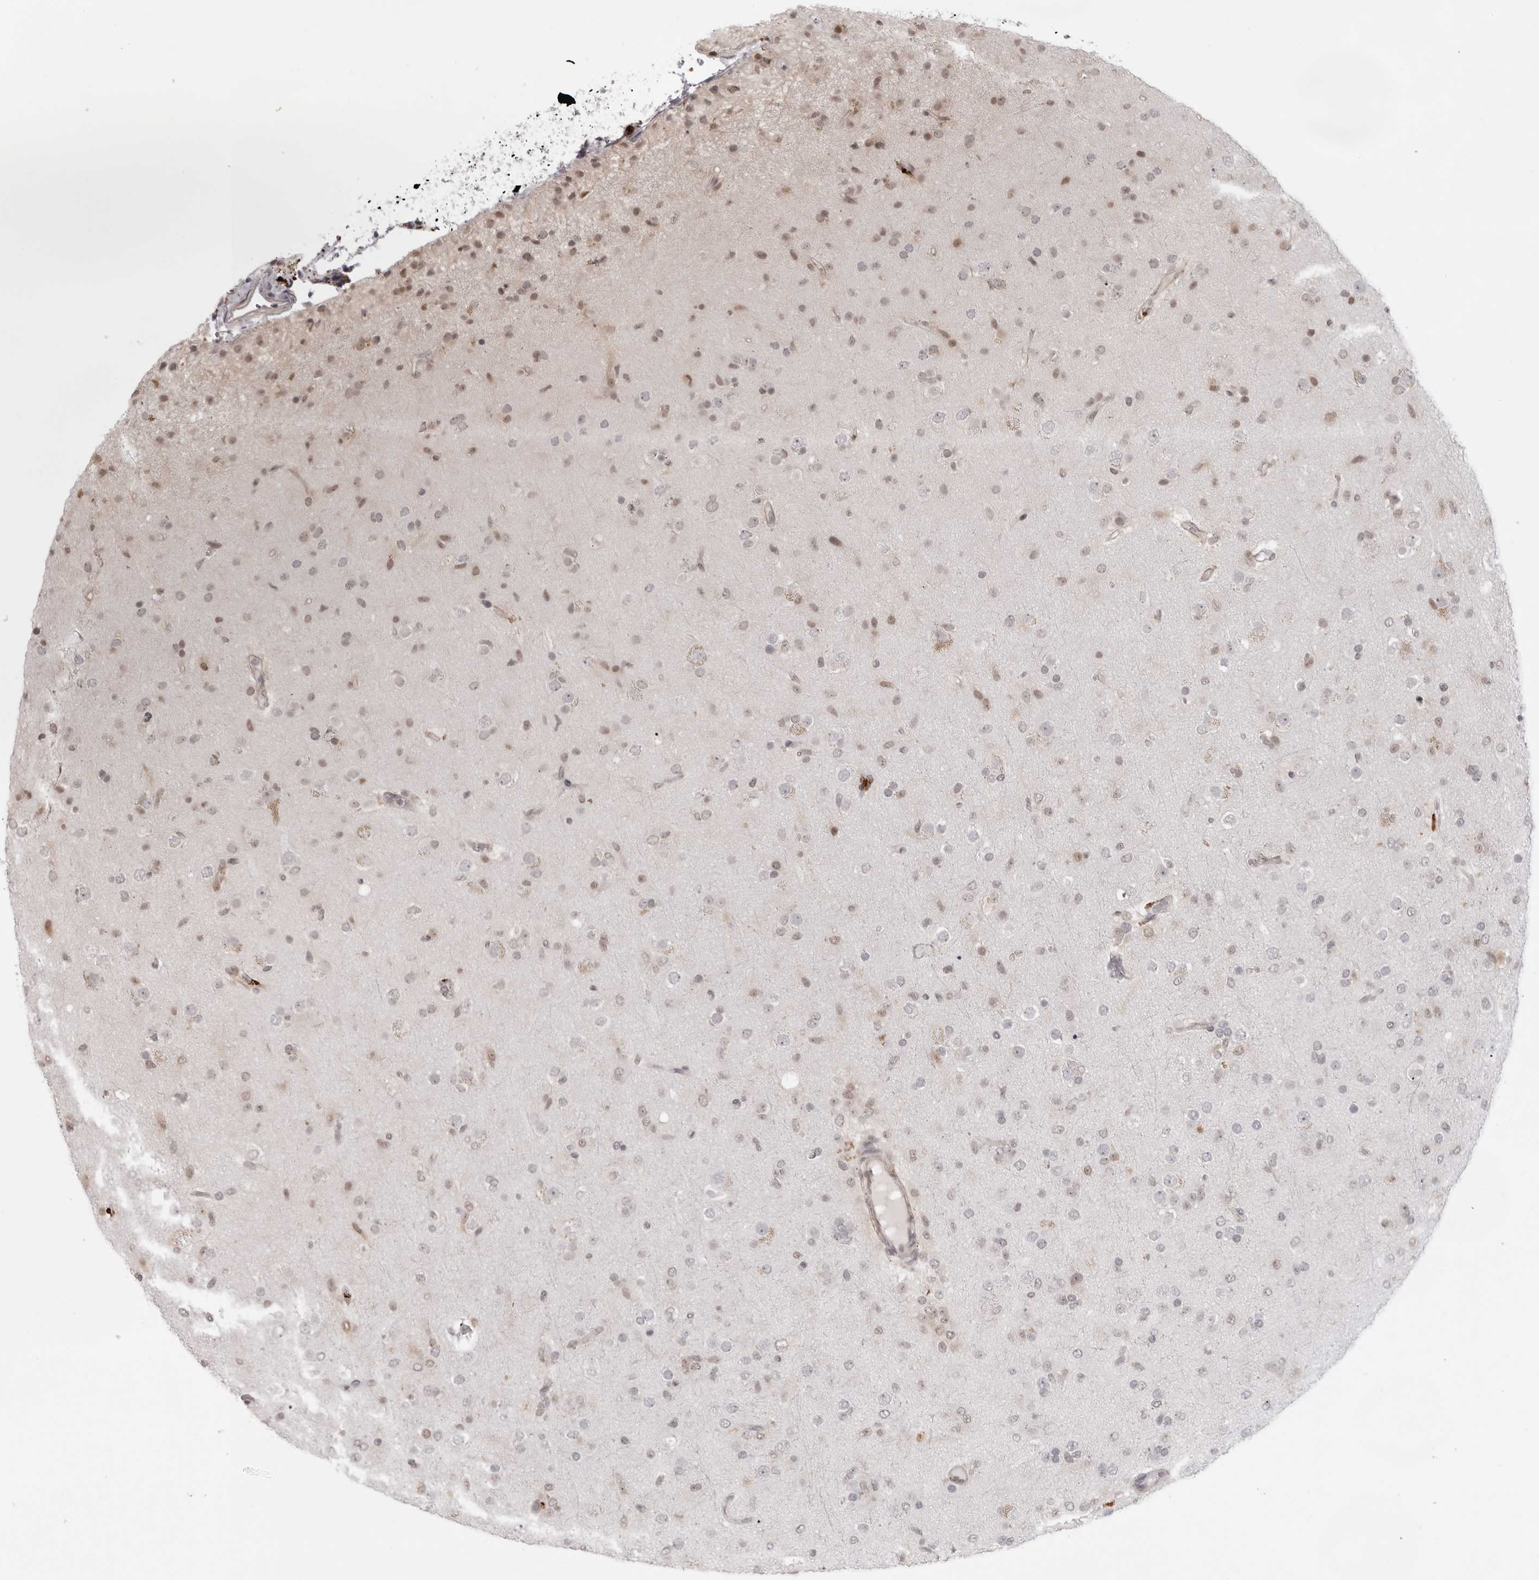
{"staining": {"intensity": "moderate", "quantity": "<25%", "location": "nuclear"}, "tissue": "glioma", "cell_type": "Tumor cells", "image_type": "cancer", "snomed": [{"axis": "morphology", "description": "Glioma, malignant, Low grade"}, {"axis": "topography", "description": "Brain"}], "caption": "This histopathology image shows immunohistochemistry (IHC) staining of glioma, with low moderate nuclear staining in about <25% of tumor cells.", "gene": "SRGAP2", "patient": {"sex": "male", "age": 65}}